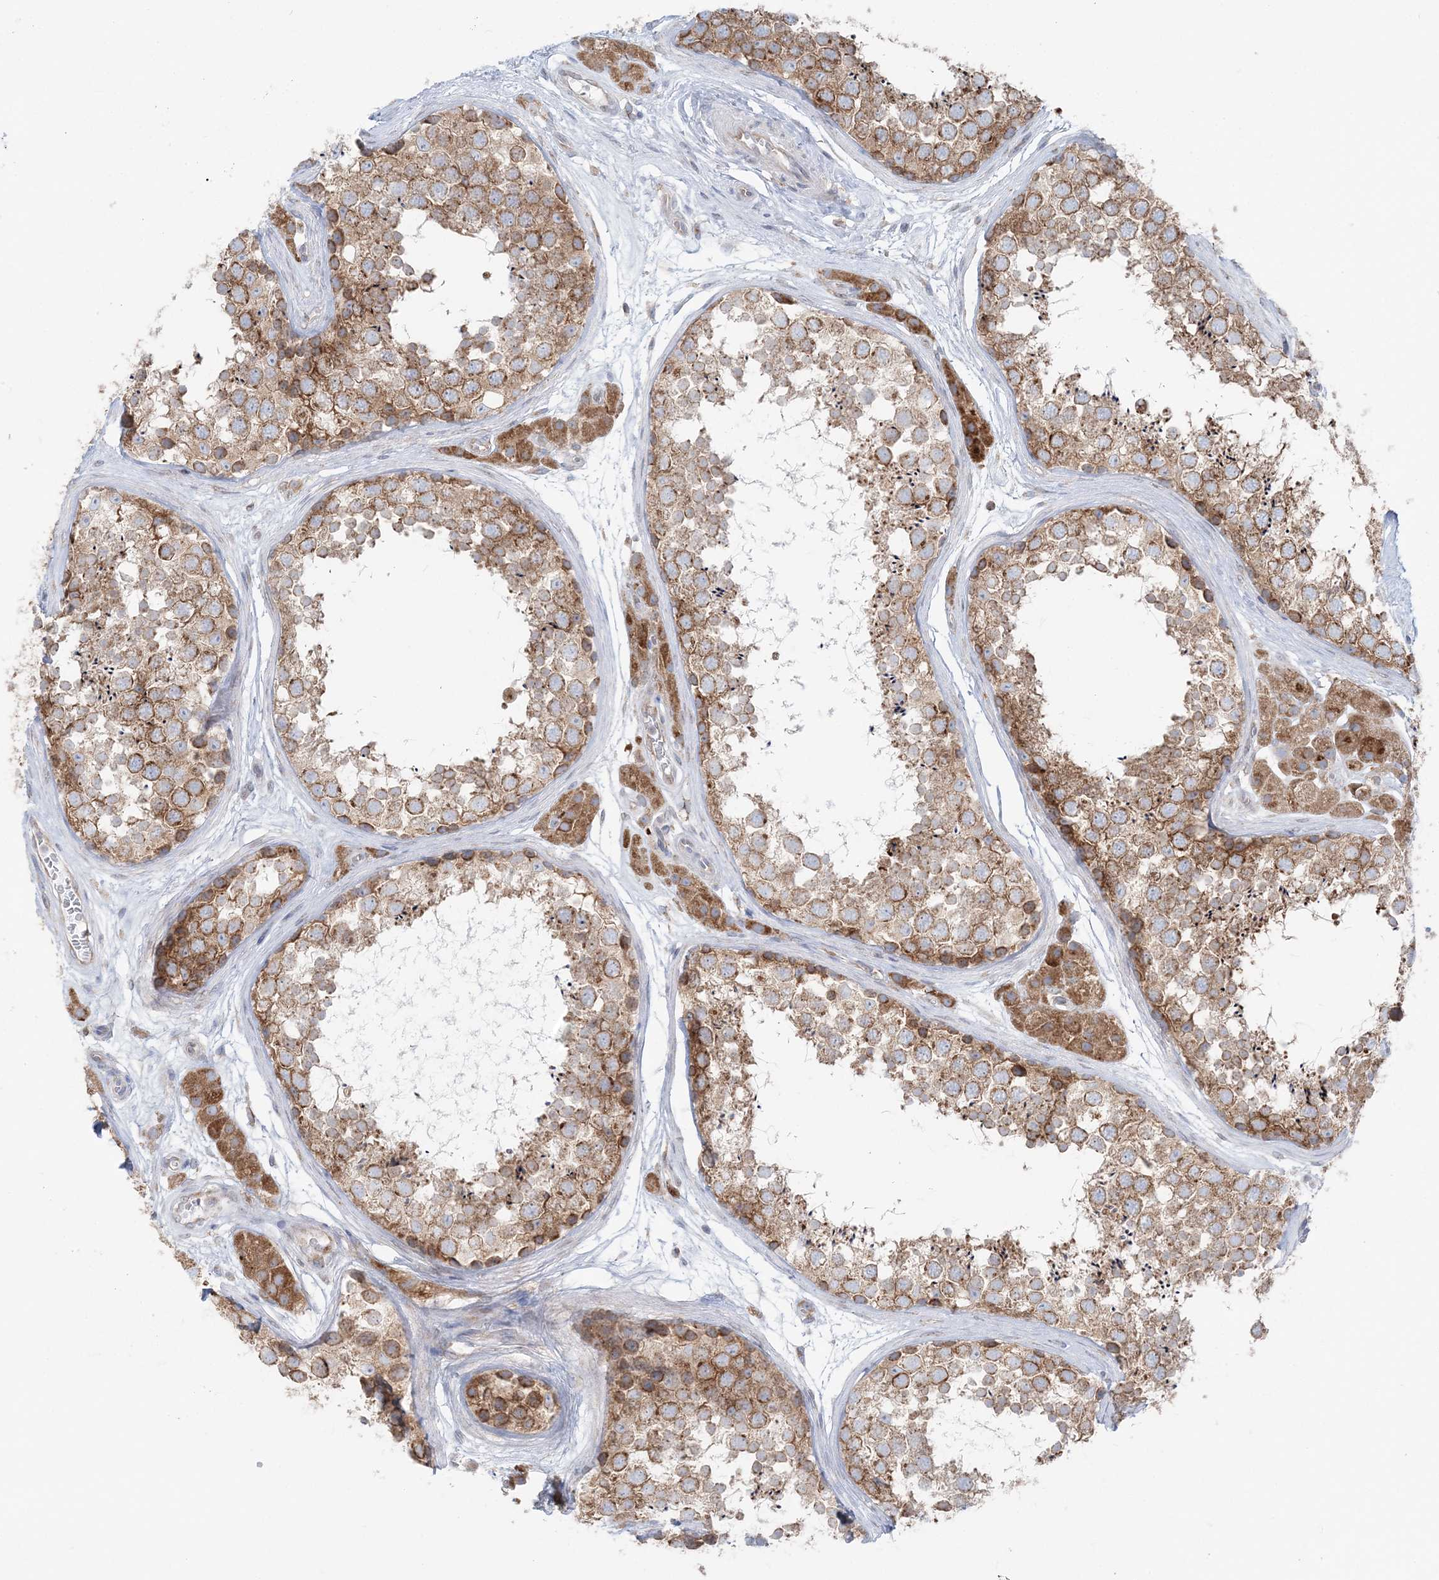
{"staining": {"intensity": "moderate", "quantity": ">75%", "location": "cytoplasmic/membranous"}, "tissue": "testis", "cell_type": "Cells in seminiferous ducts", "image_type": "normal", "snomed": [{"axis": "morphology", "description": "Normal tissue, NOS"}, {"axis": "topography", "description": "Testis"}], "caption": "About >75% of cells in seminiferous ducts in benign human testis exhibit moderate cytoplasmic/membranous protein expression as visualized by brown immunohistochemical staining.", "gene": "TMED10", "patient": {"sex": "male", "age": 56}}